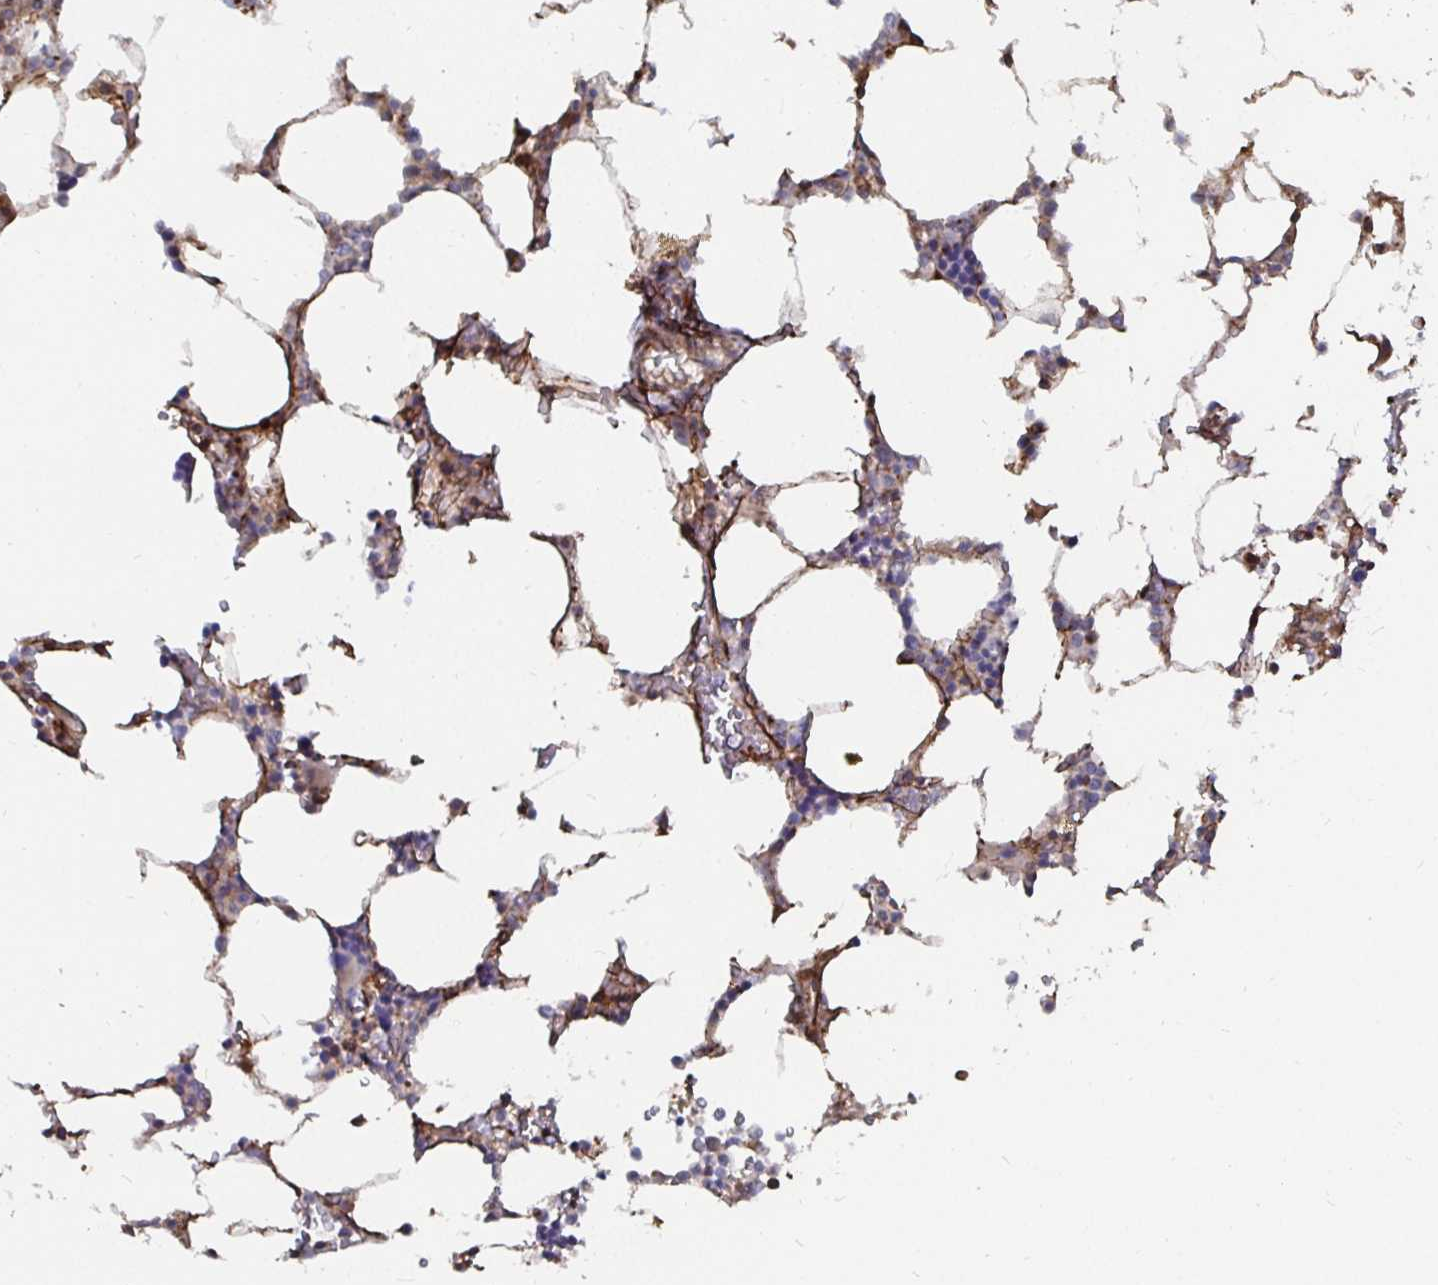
{"staining": {"intensity": "negative", "quantity": "none", "location": "none"}, "tissue": "bone marrow", "cell_type": "Hematopoietic cells", "image_type": "normal", "snomed": [{"axis": "morphology", "description": "Normal tissue, NOS"}, {"axis": "topography", "description": "Bone marrow"}], "caption": "IHC image of normal bone marrow: human bone marrow stained with DAB (3,3'-diaminobenzidine) reveals no significant protein staining in hematopoietic cells.", "gene": "GJA4", "patient": {"sex": "male", "age": 64}}